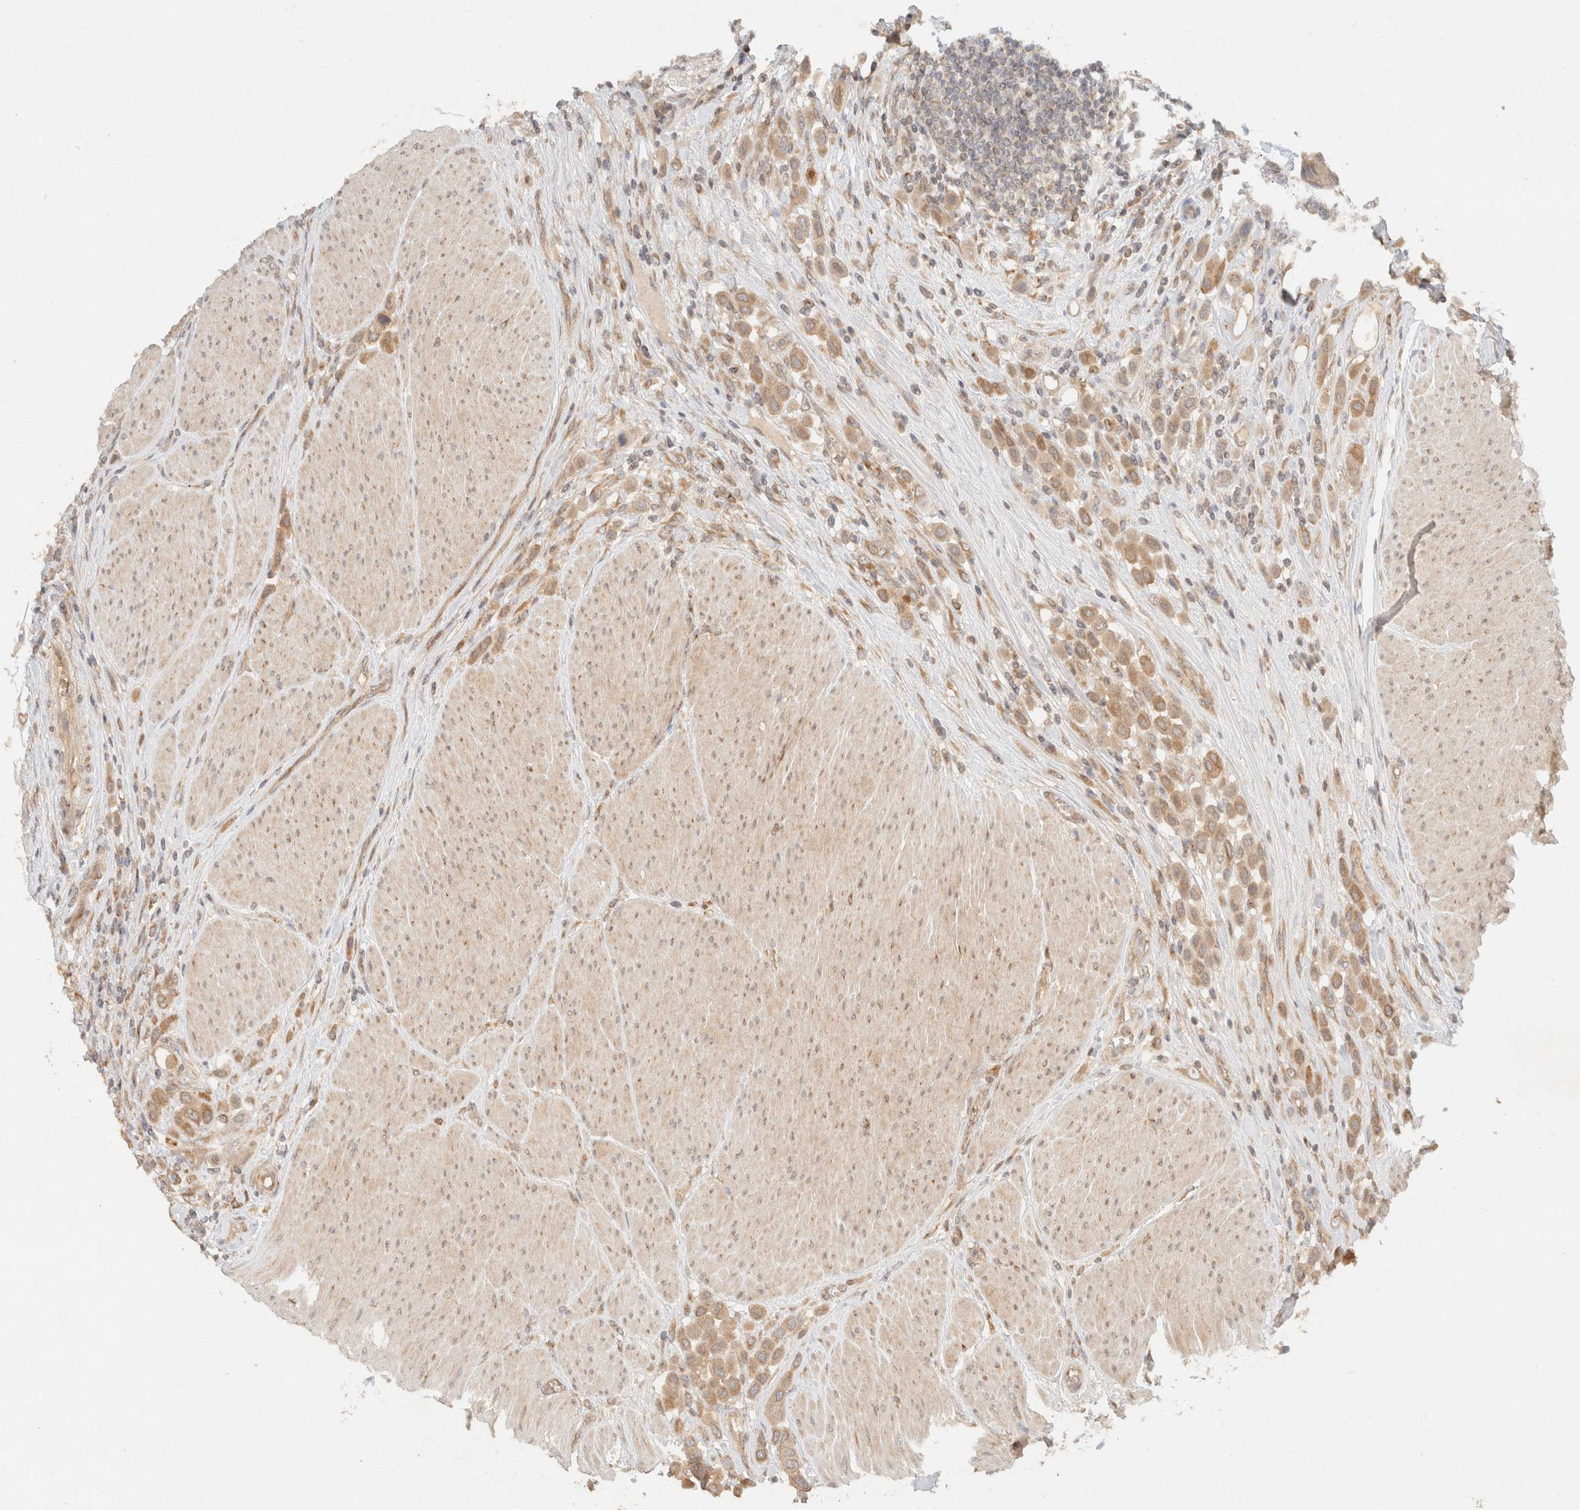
{"staining": {"intensity": "moderate", "quantity": ">75%", "location": "cytoplasmic/membranous"}, "tissue": "urothelial cancer", "cell_type": "Tumor cells", "image_type": "cancer", "snomed": [{"axis": "morphology", "description": "Urothelial carcinoma, High grade"}, {"axis": "topography", "description": "Urinary bladder"}], "caption": "High-grade urothelial carcinoma stained with immunohistochemistry (IHC) exhibits moderate cytoplasmic/membranous positivity in approximately >75% of tumor cells.", "gene": "TACC1", "patient": {"sex": "male", "age": 50}}